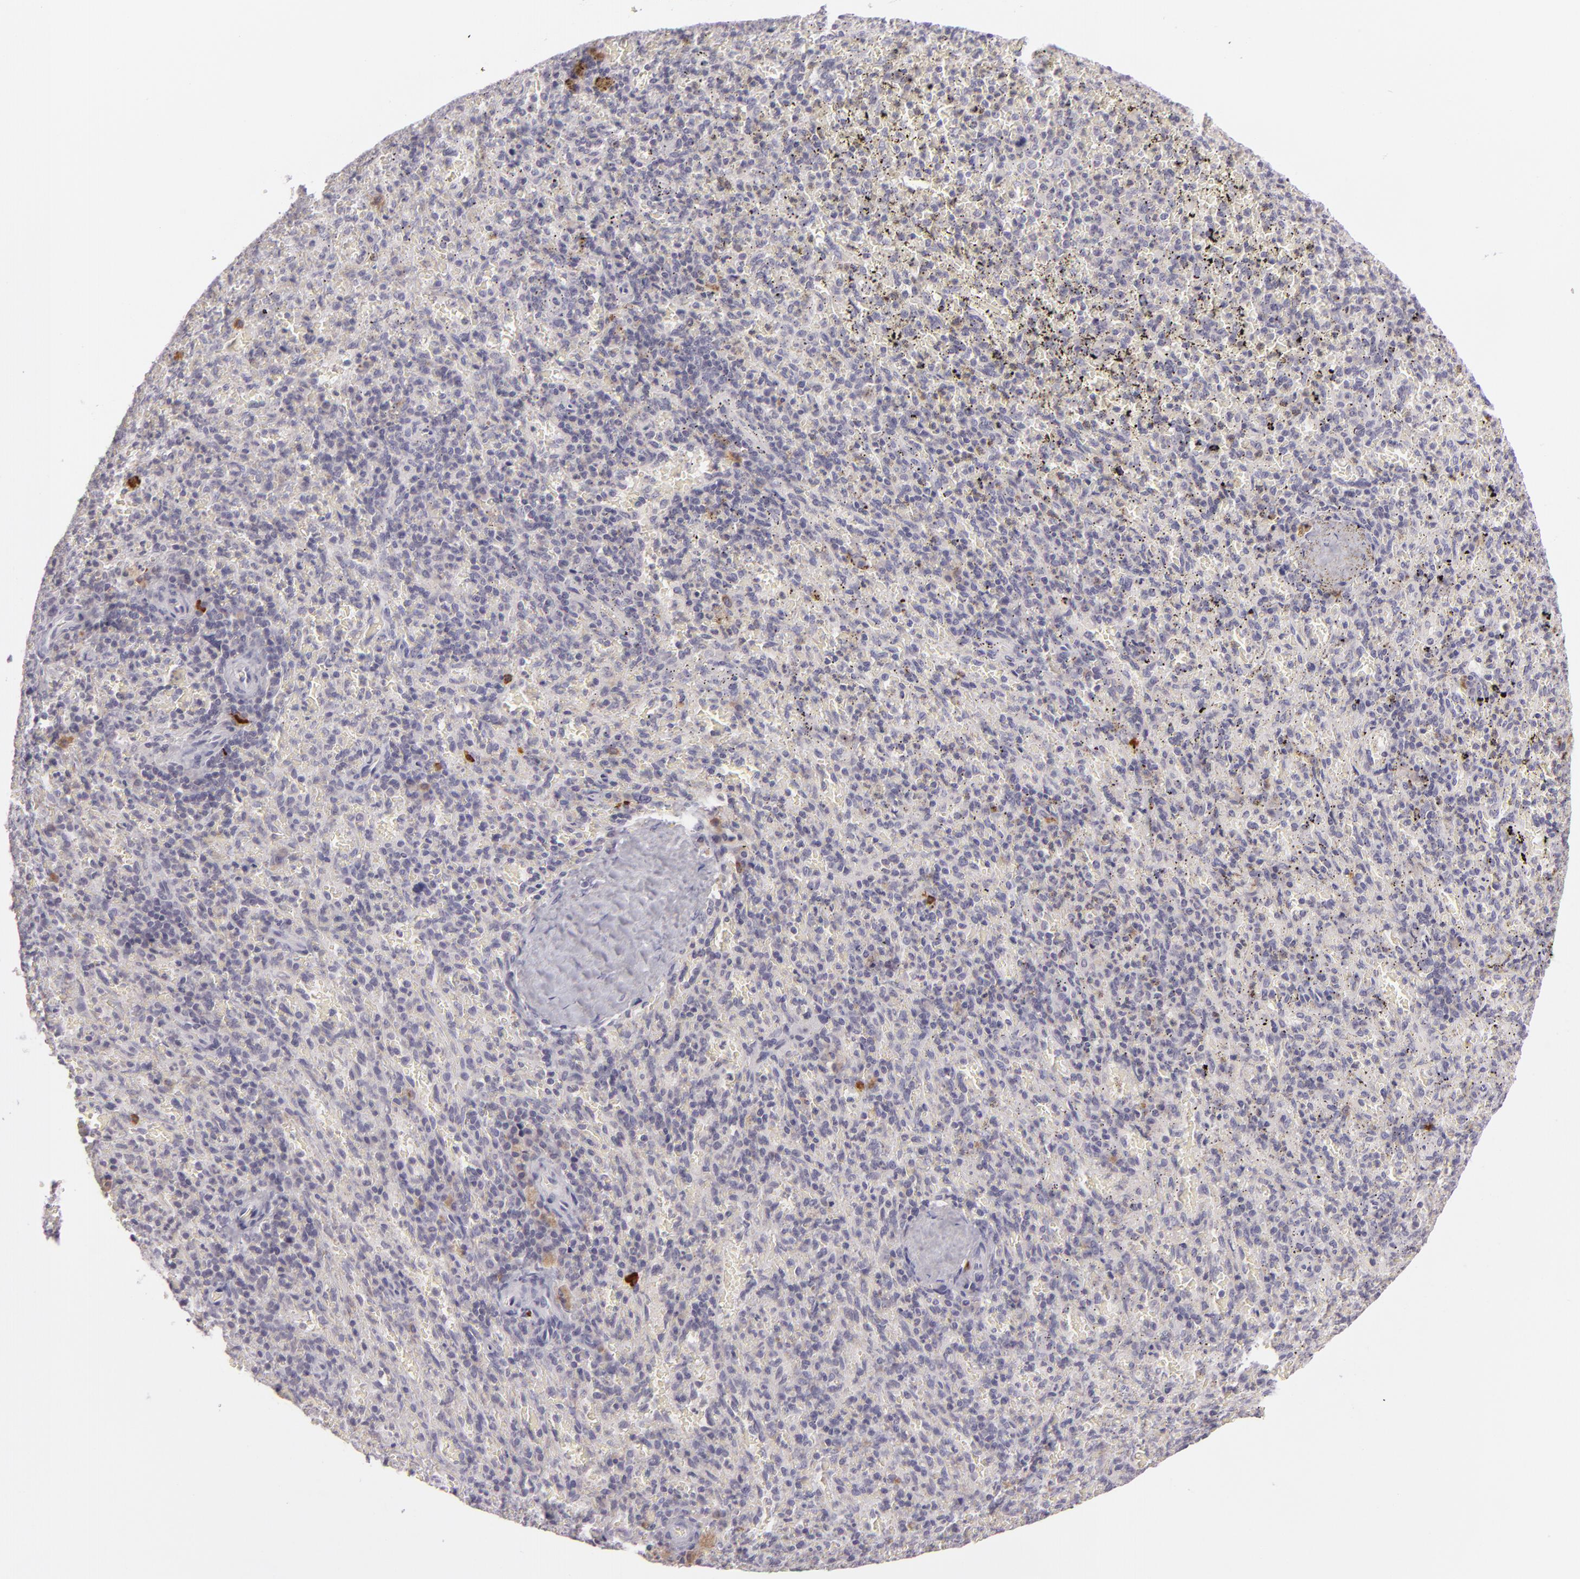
{"staining": {"intensity": "negative", "quantity": "none", "location": "none"}, "tissue": "spleen", "cell_type": "Cells in red pulp", "image_type": "normal", "snomed": [{"axis": "morphology", "description": "Normal tissue, NOS"}, {"axis": "topography", "description": "Spleen"}], "caption": "DAB immunohistochemical staining of unremarkable human spleen reveals no significant positivity in cells in red pulp. Brightfield microscopy of IHC stained with DAB (3,3'-diaminobenzidine) (brown) and hematoxylin (blue), captured at high magnification.", "gene": "DAG1", "patient": {"sex": "female", "age": 50}}